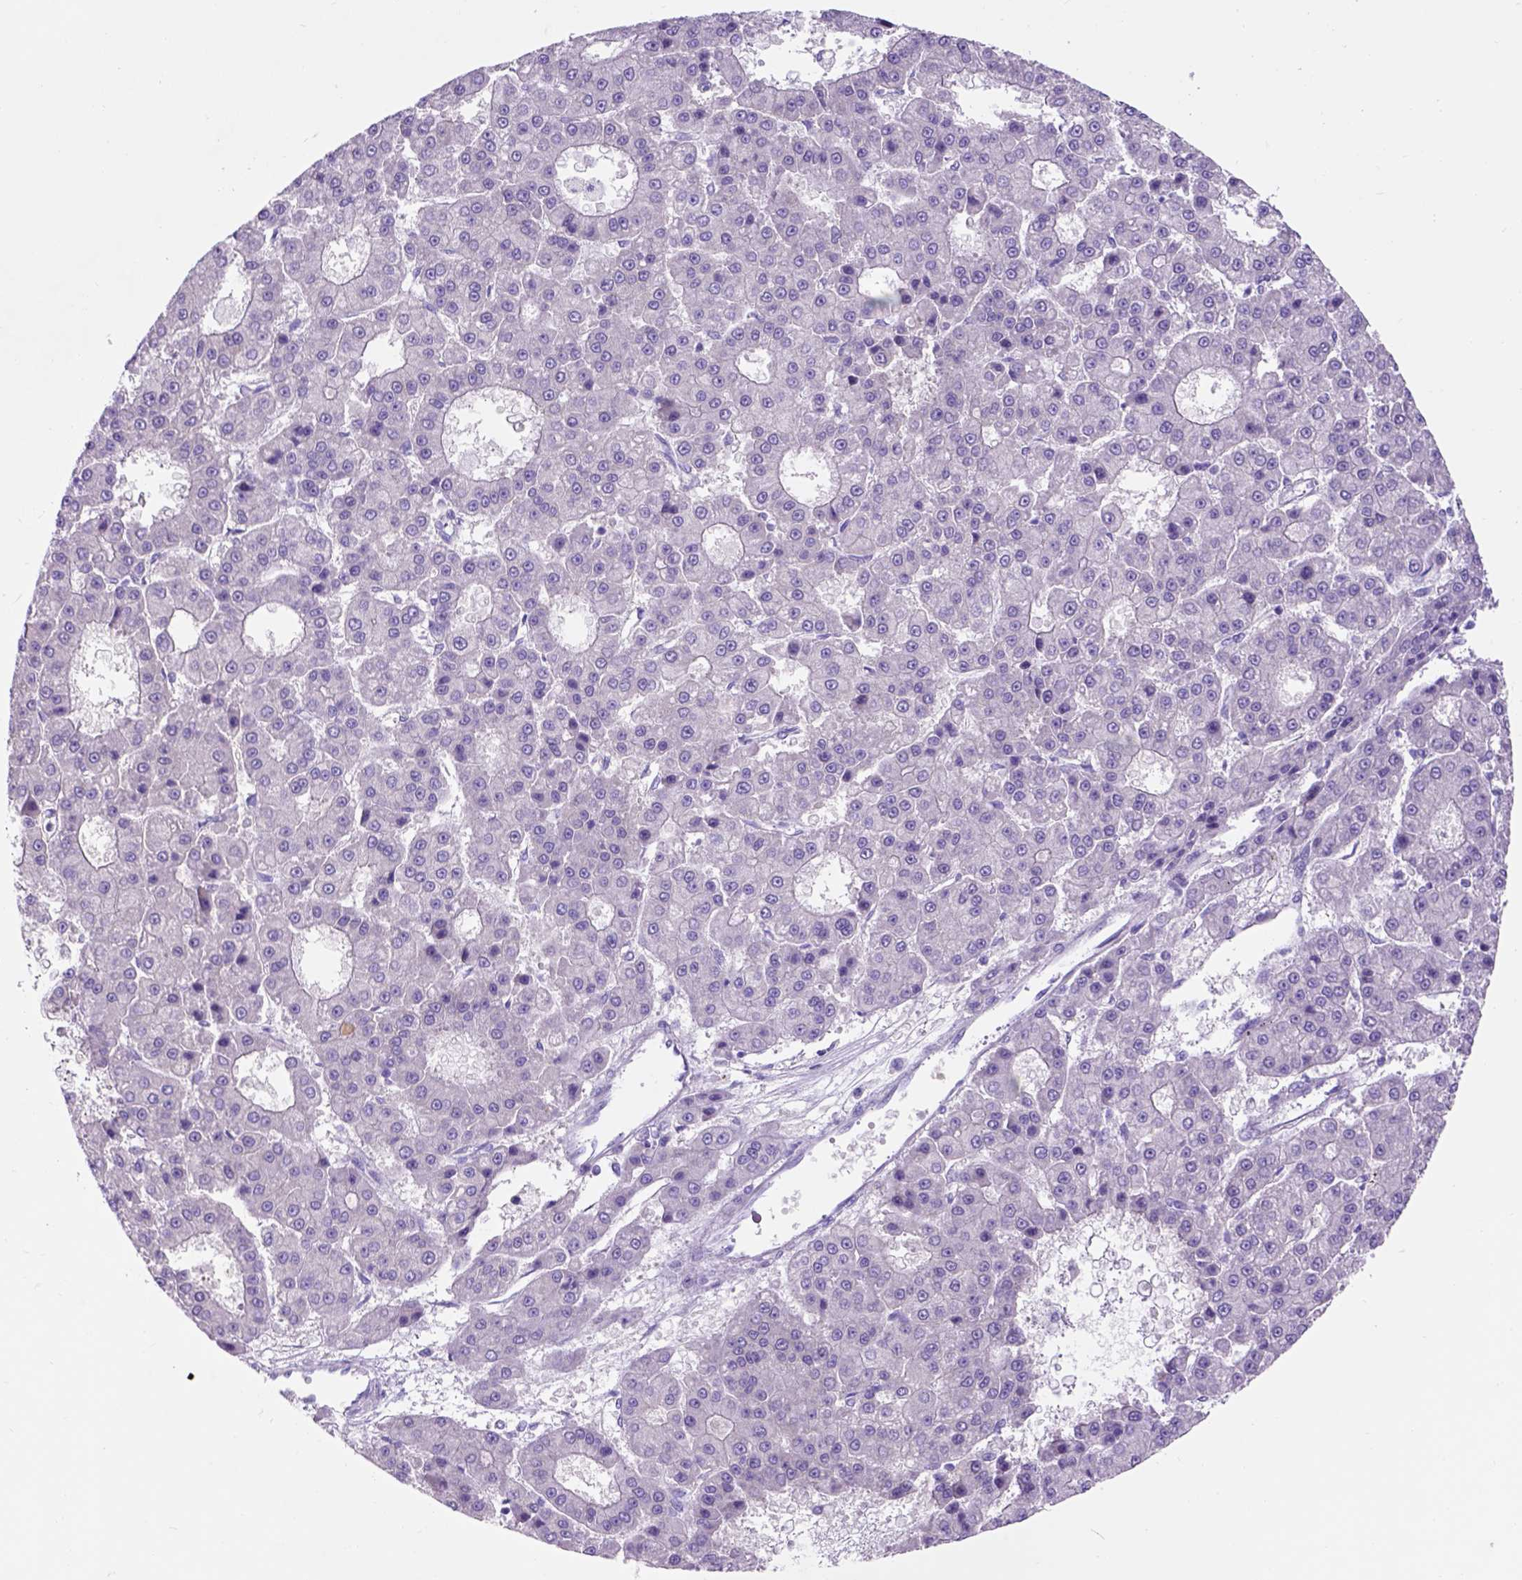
{"staining": {"intensity": "negative", "quantity": "none", "location": "none"}, "tissue": "liver cancer", "cell_type": "Tumor cells", "image_type": "cancer", "snomed": [{"axis": "morphology", "description": "Carcinoma, Hepatocellular, NOS"}, {"axis": "topography", "description": "Liver"}], "caption": "A histopathology image of human liver cancer is negative for staining in tumor cells.", "gene": "EGFR", "patient": {"sex": "male", "age": 70}}